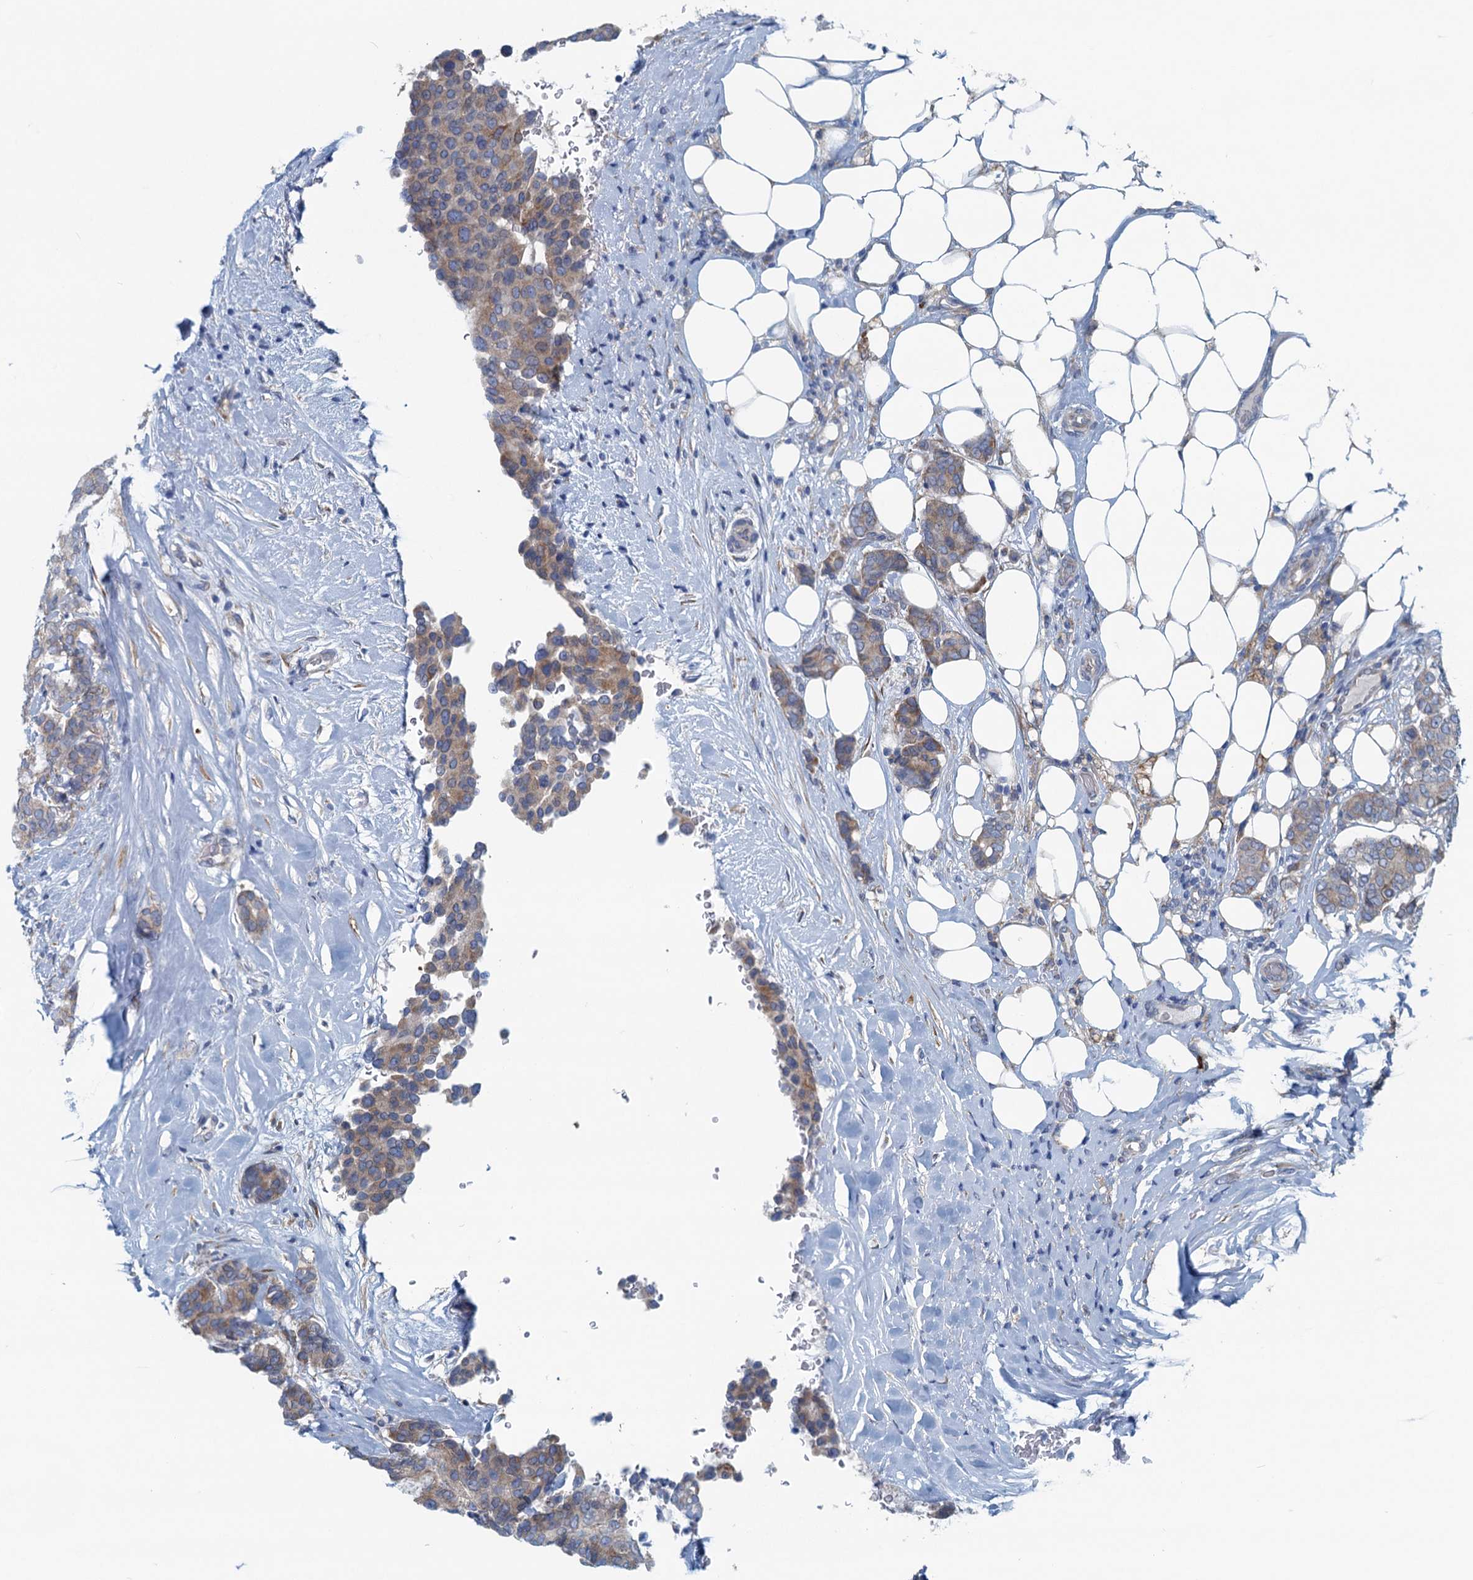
{"staining": {"intensity": "weak", "quantity": ">75%", "location": "cytoplasmic/membranous"}, "tissue": "breast cancer", "cell_type": "Tumor cells", "image_type": "cancer", "snomed": [{"axis": "morphology", "description": "Duct carcinoma"}, {"axis": "topography", "description": "Breast"}], "caption": "A brown stain shows weak cytoplasmic/membranous positivity of a protein in human breast cancer tumor cells.", "gene": "MYDGF", "patient": {"sex": "female", "age": 75}}